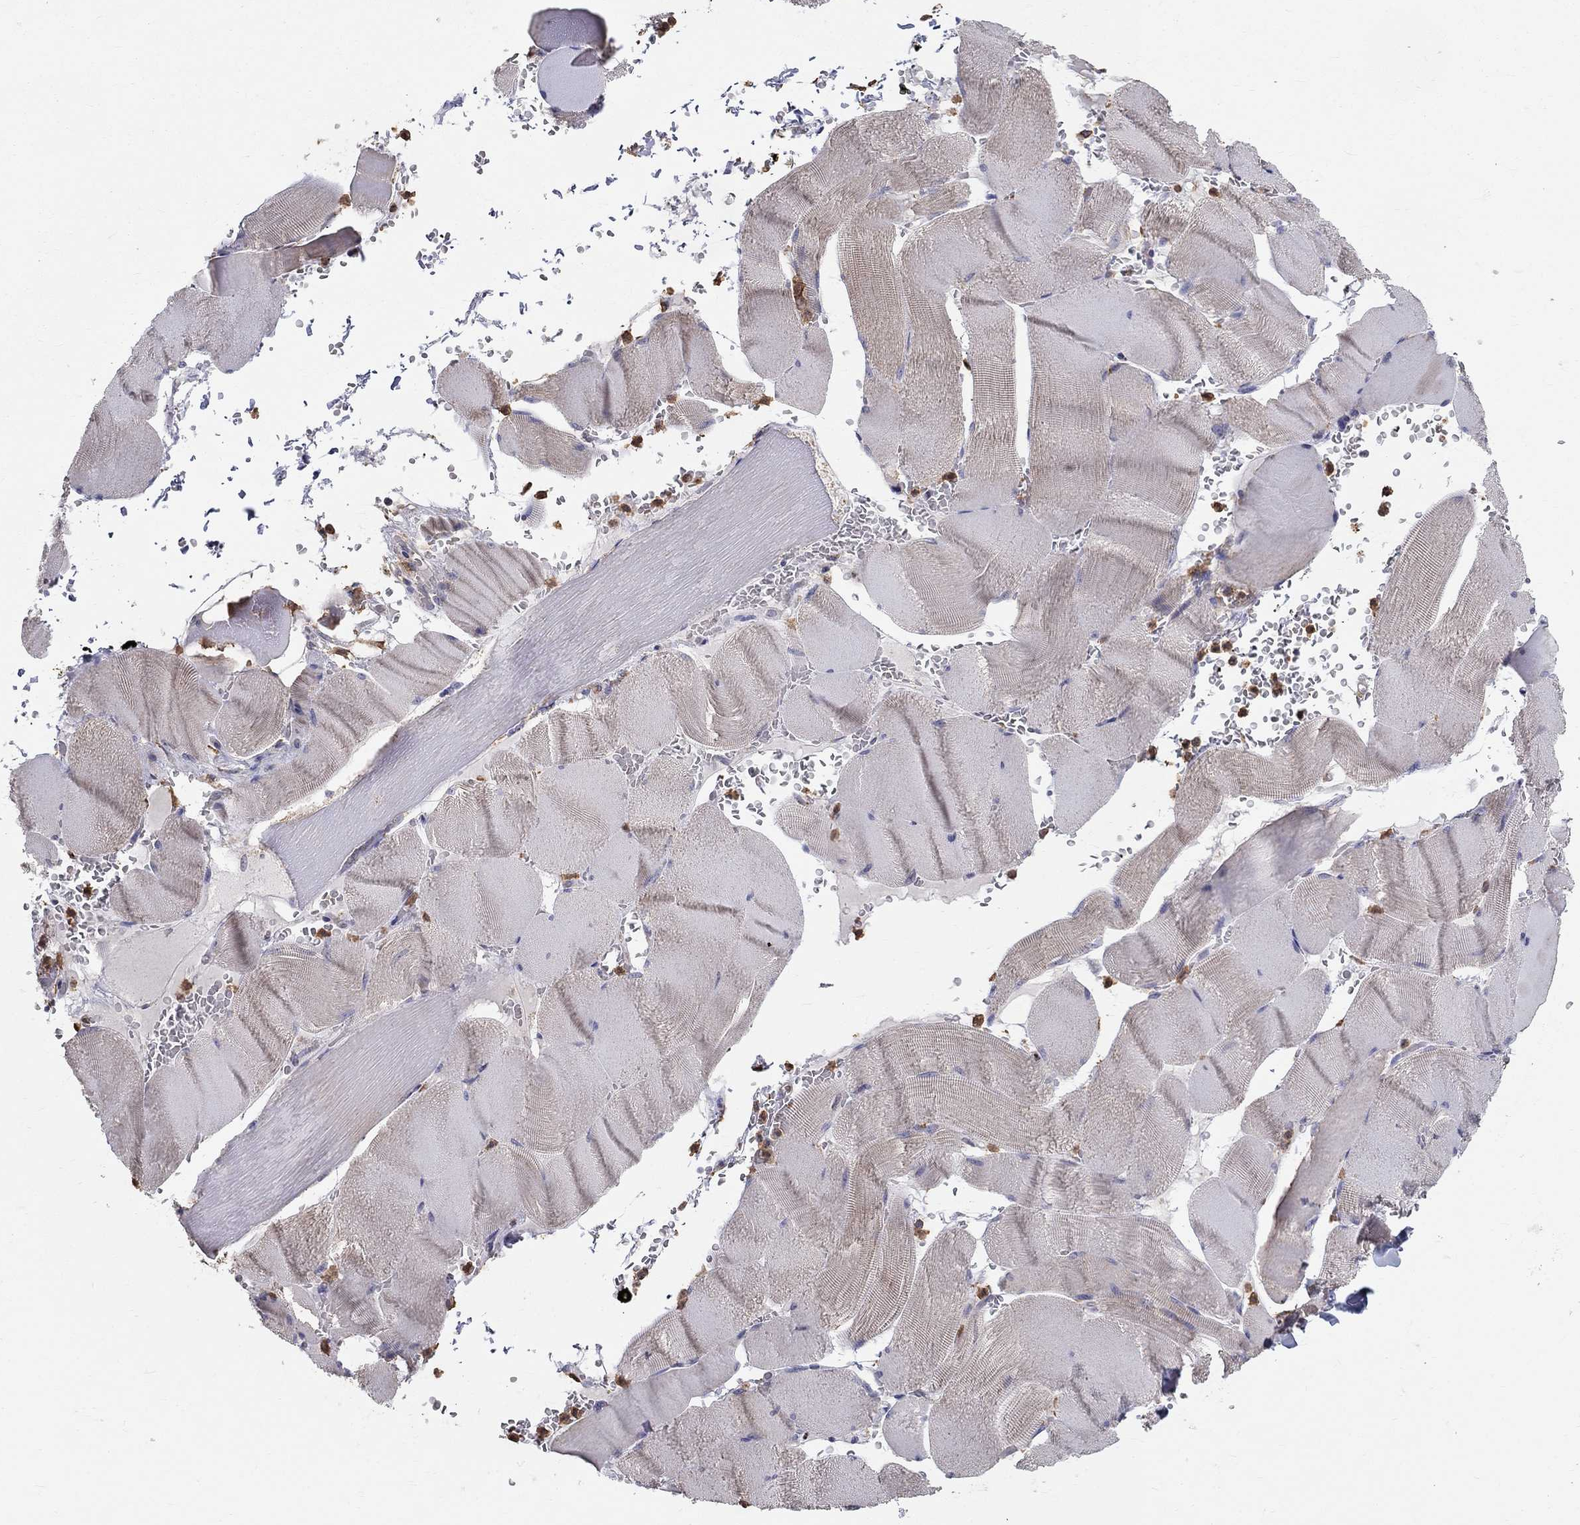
{"staining": {"intensity": "negative", "quantity": "none", "location": "none"}, "tissue": "skeletal muscle", "cell_type": "Myocytes", "image_type": "normal", "snomed": [{"axis": "morphology", "description": "Normal tissue, NOS"}, {"axis": "topography", "description": "Skeletal muscle"}], "caption": "Protein analysis of benign skeletal muscle exhibits no significant staining in myocytes. Brightfield microscopy of immunohistochemistry (IHC) stained with DAB (brown) and hematoxylin (blue), captured at high magnification.", "gene": "PRDX4", "patient": {"sex": "male", "age": 56}}